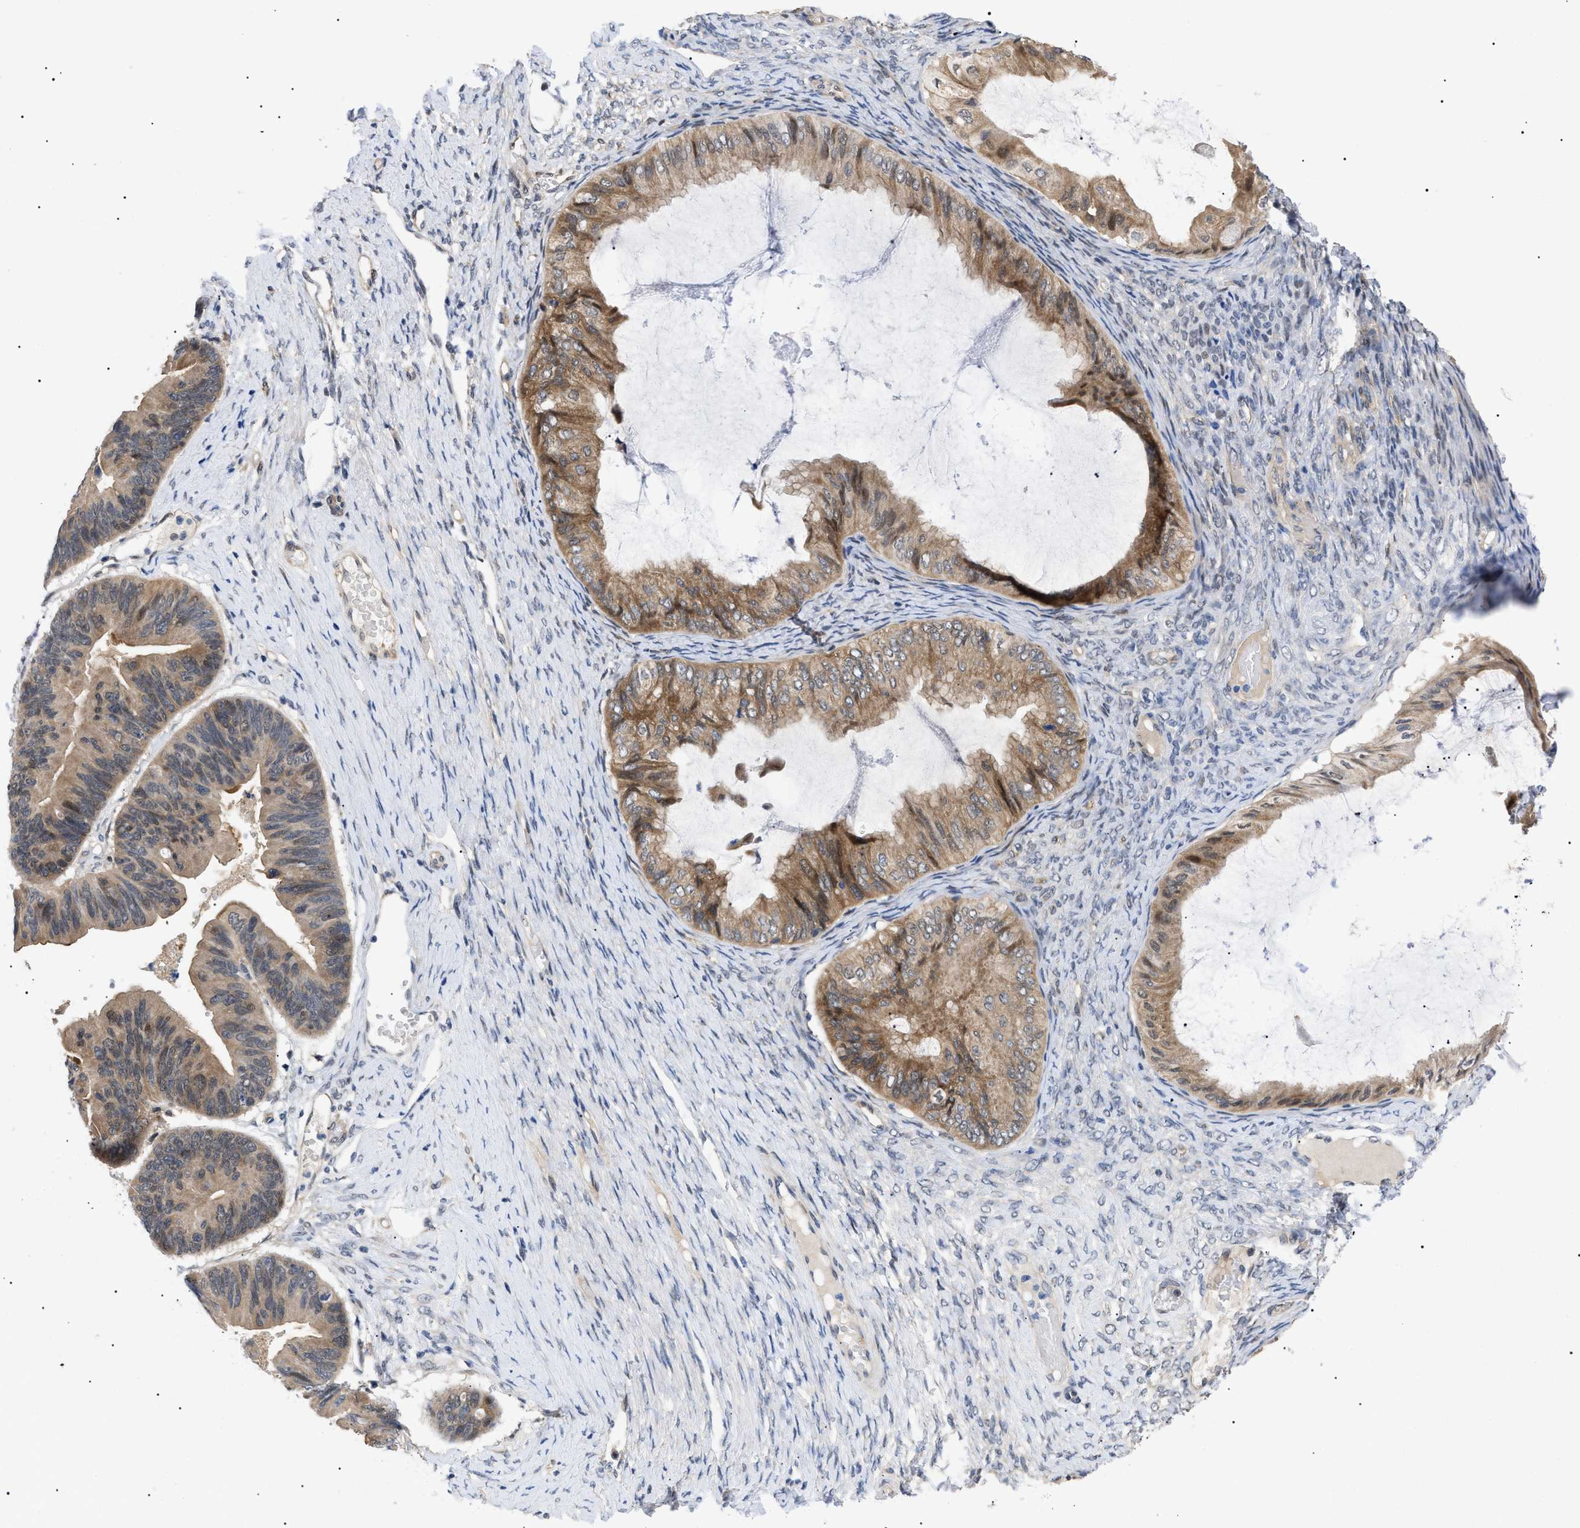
{"staining": {"intensity": "moderate", "quantity": ">75%", "location": "cytoplasmic/membranous,nuclear"}, "tissue": "ovarian cancer", "cell_type": "Tumor cells", "image_type": "cancer", "snomed": [{"axis": "morphology", "description": "Cystadenocarcinoma, mucinous, NOS"}, {"axis": "topography", "description": "Ovary"}], "caption": "Ovarian cancer stained with a brown dye demonstrates moderate cytoplasmic/membranous and nuclear positive staining in approximately >75% of tumor cells.", "gene": "GARRE1", "patient": {"sex": "female", "age": 61}}